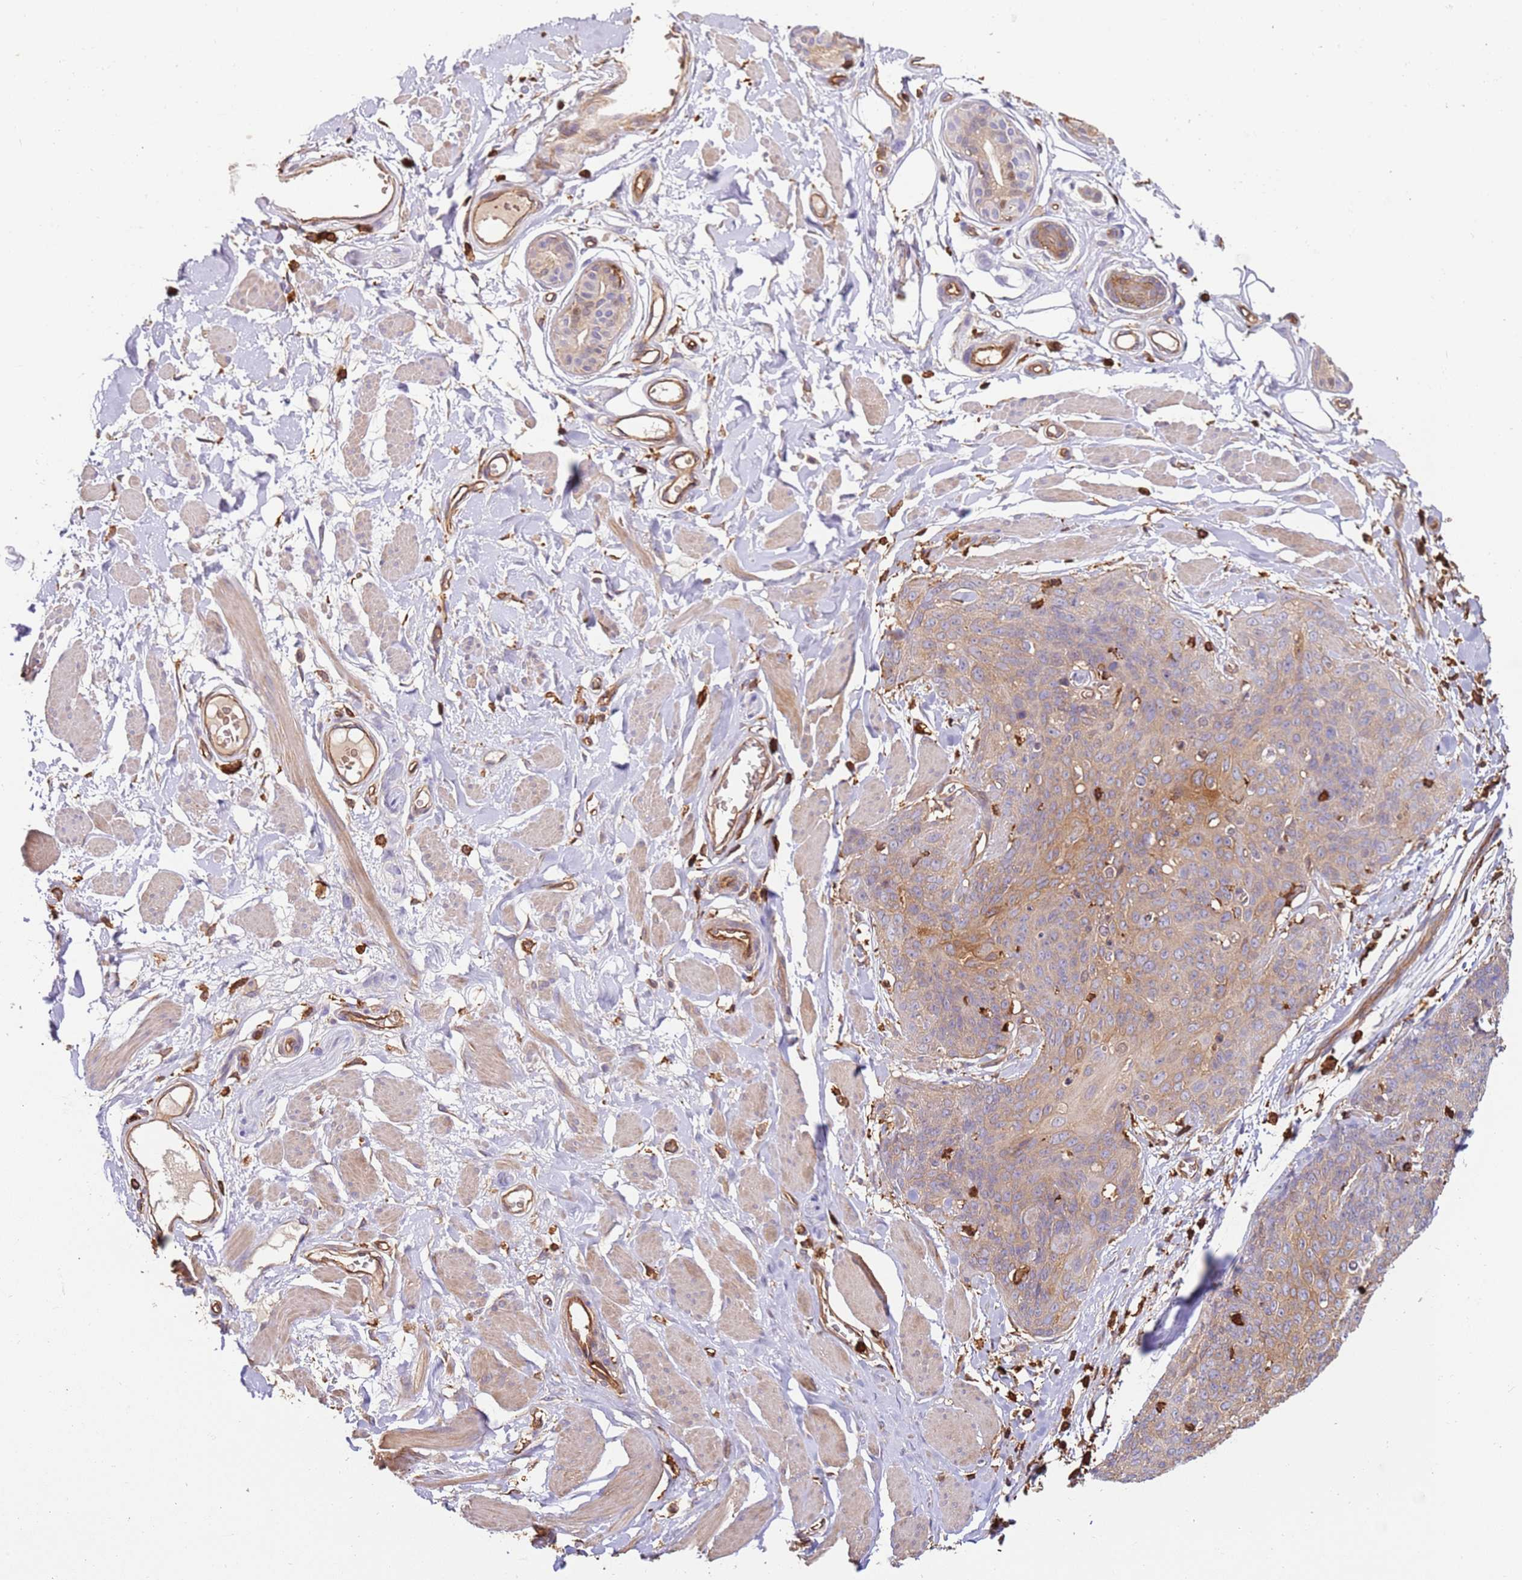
{"staining": {"intensity": "moderate", "quantity": "<25%", "location": "cytoplasmic/membranous"}, "tissue": "skin cancer", "cell_type": "Tumor cells", "image_type": "cancer", "snomed": [{"axis": "morphology", "description": "Squamous cell carcinoma, NOS"}, {"axis": "topography", "description": "Skin"}, {"axis": "topography", "description": "Vulva"}], "caption": "An image showing moderate cytoplasmic/membranous staining in about <25% of tumor cells in skin squamous cell carcinoma, as visualized by brown immunohistochemical staining.", "gene": "OR6P1", "patient": {"sex": "female", "age": 85}}